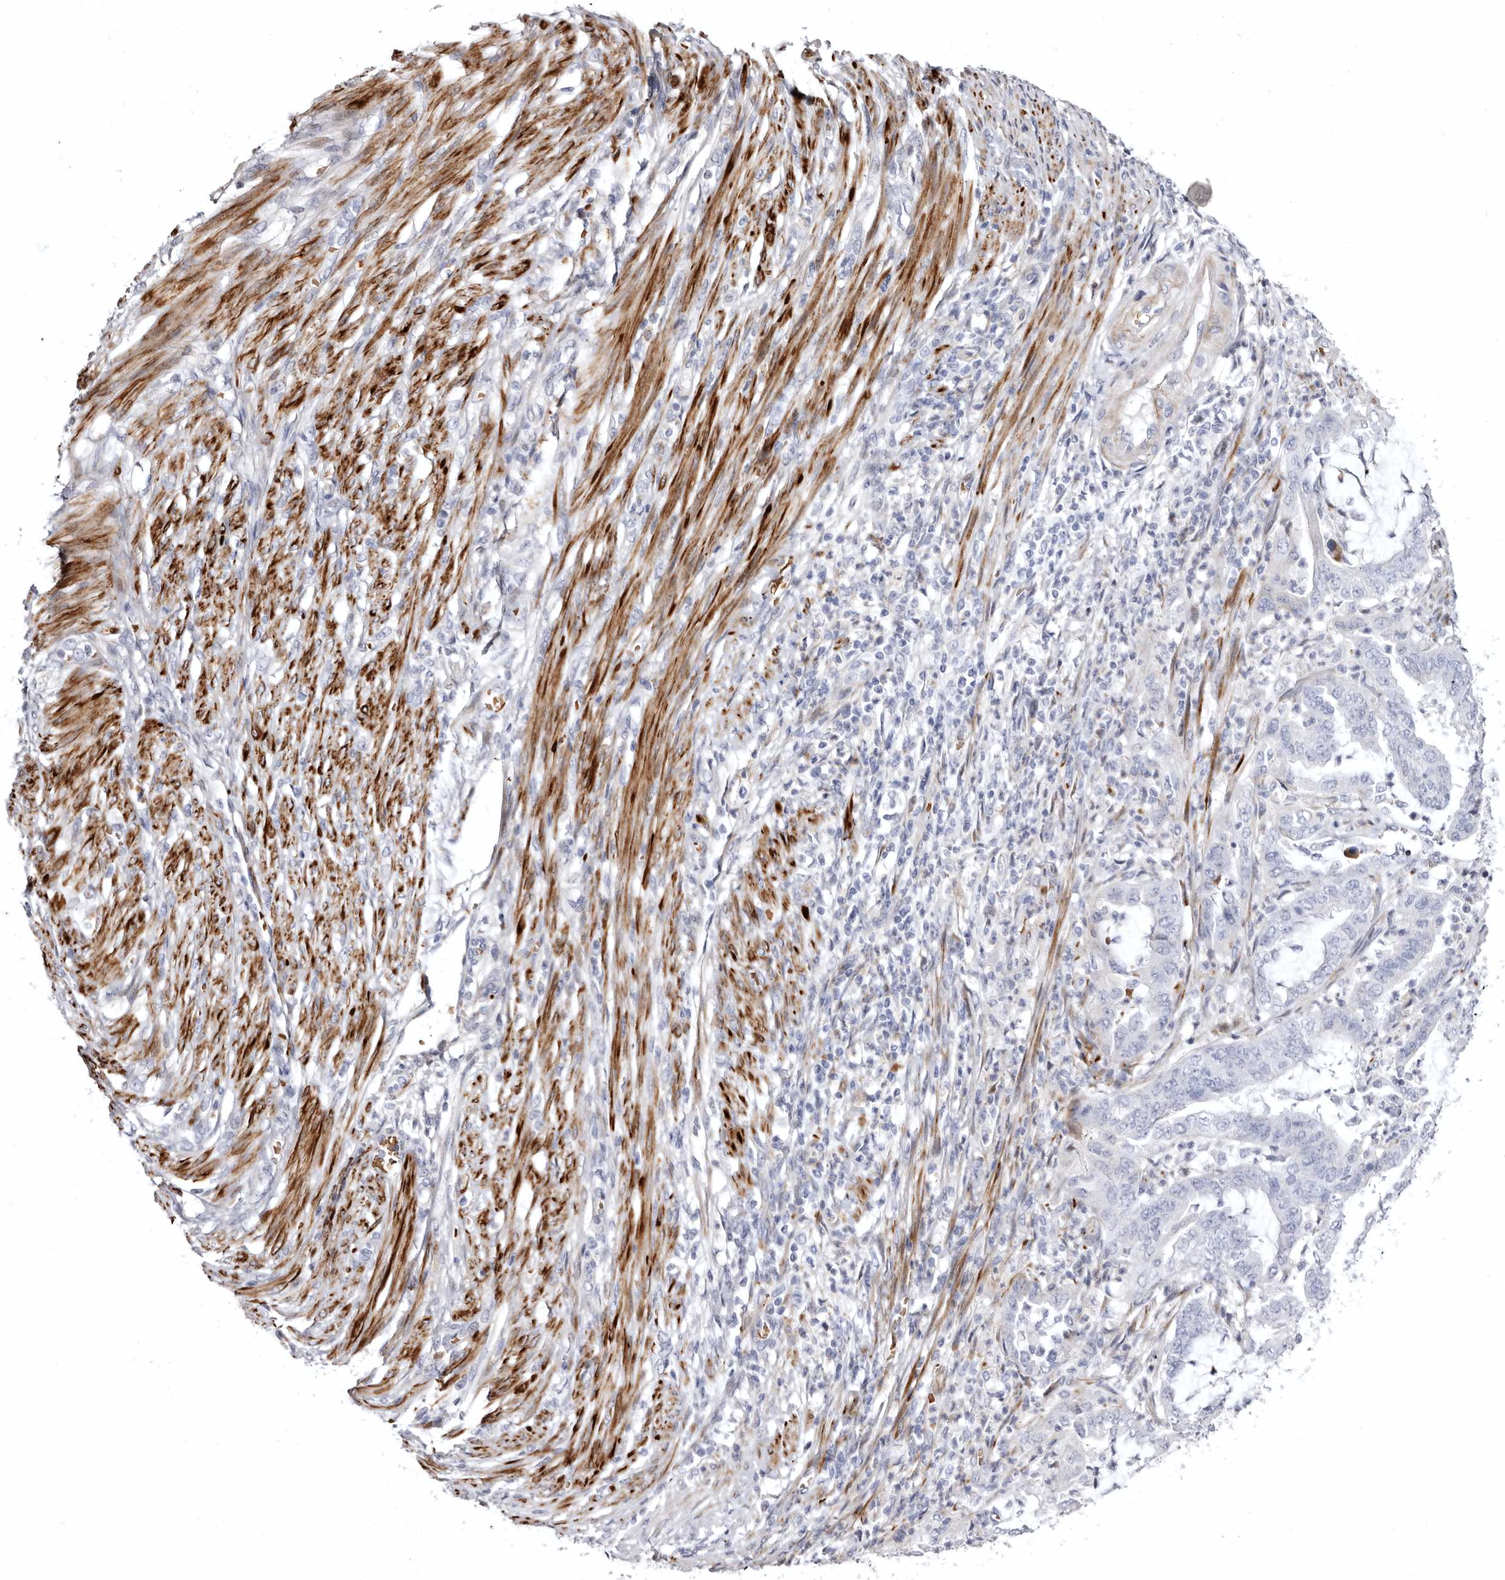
{"staining": {"intensity": "negative", "quantity": "none", "location": "none"}, "tissue": "endometrial cancer", "cell_type": "Tumor cells", "image_type": "cancer", "snomed": [{"axis": "morphology", "description": "Adenocarcinoma, NOS"}, {"axis": "topography", "description": "Endometrium"}], "caption": "Immunohistochemical staining of human adenocarcinoma (endometrial) reveals no significant expression in tumor cells. (DAB (3,3'-diaminobenzidine) immunohistochemistry (IHC), high magnification).", "gene": "AIDA", "patient": {"sex": "female", "age": 51}}